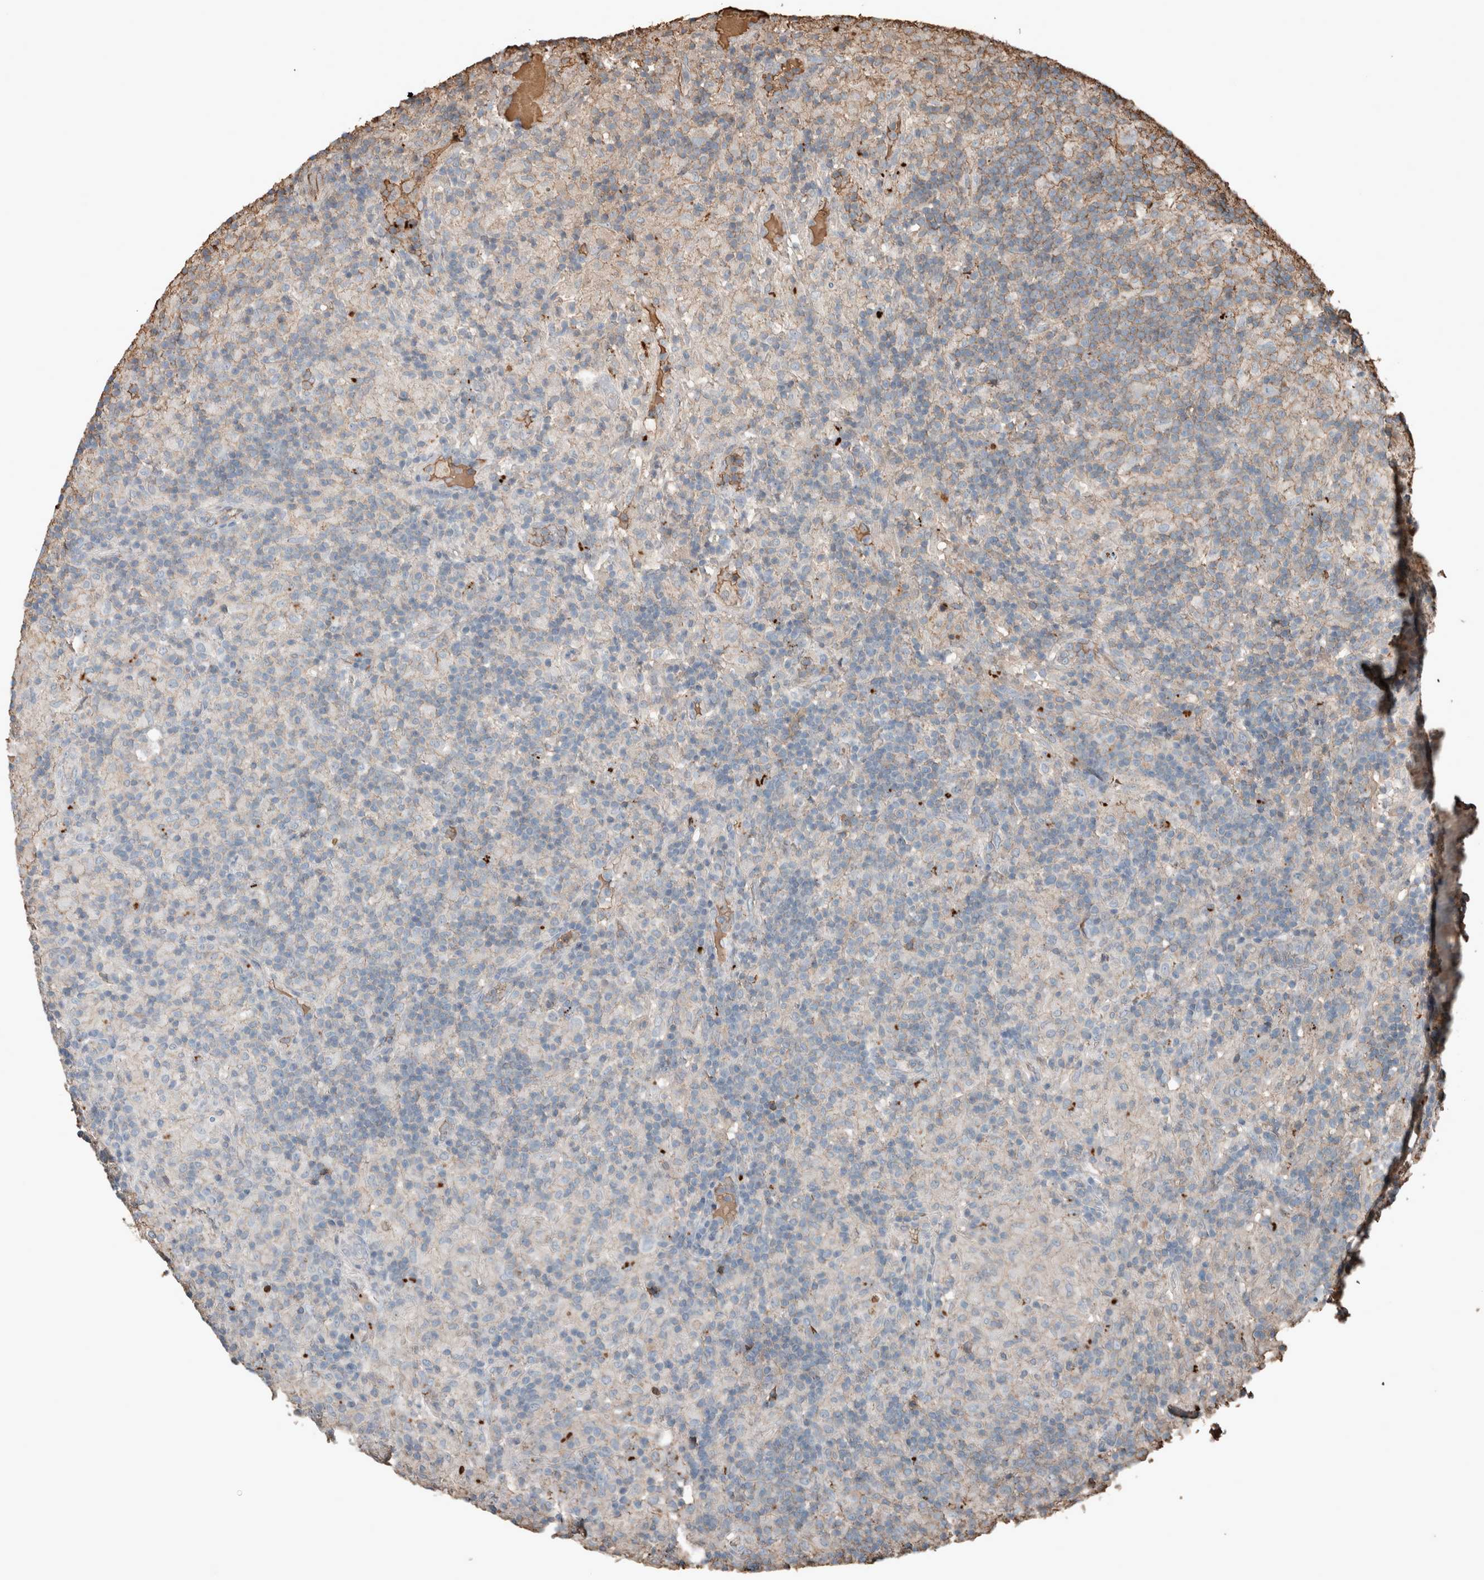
{"staining": {"intensity": "negative", "quantity": "none", "location": "none"}, "tissue": "lymphoma", "cell_type": "Tumor cells", "image_type": "cancer", "snomed": [{"axis": "morphology", "description": "Hodgkin's disease, NOS"}, {"axis": "topography", "description": "Lymph node"}], "caption": "Tumor cells show no significant protein positivity in Hodgkin's disease.", "gene": "USP34", "patient": {"sex": "male", "age": 70}}